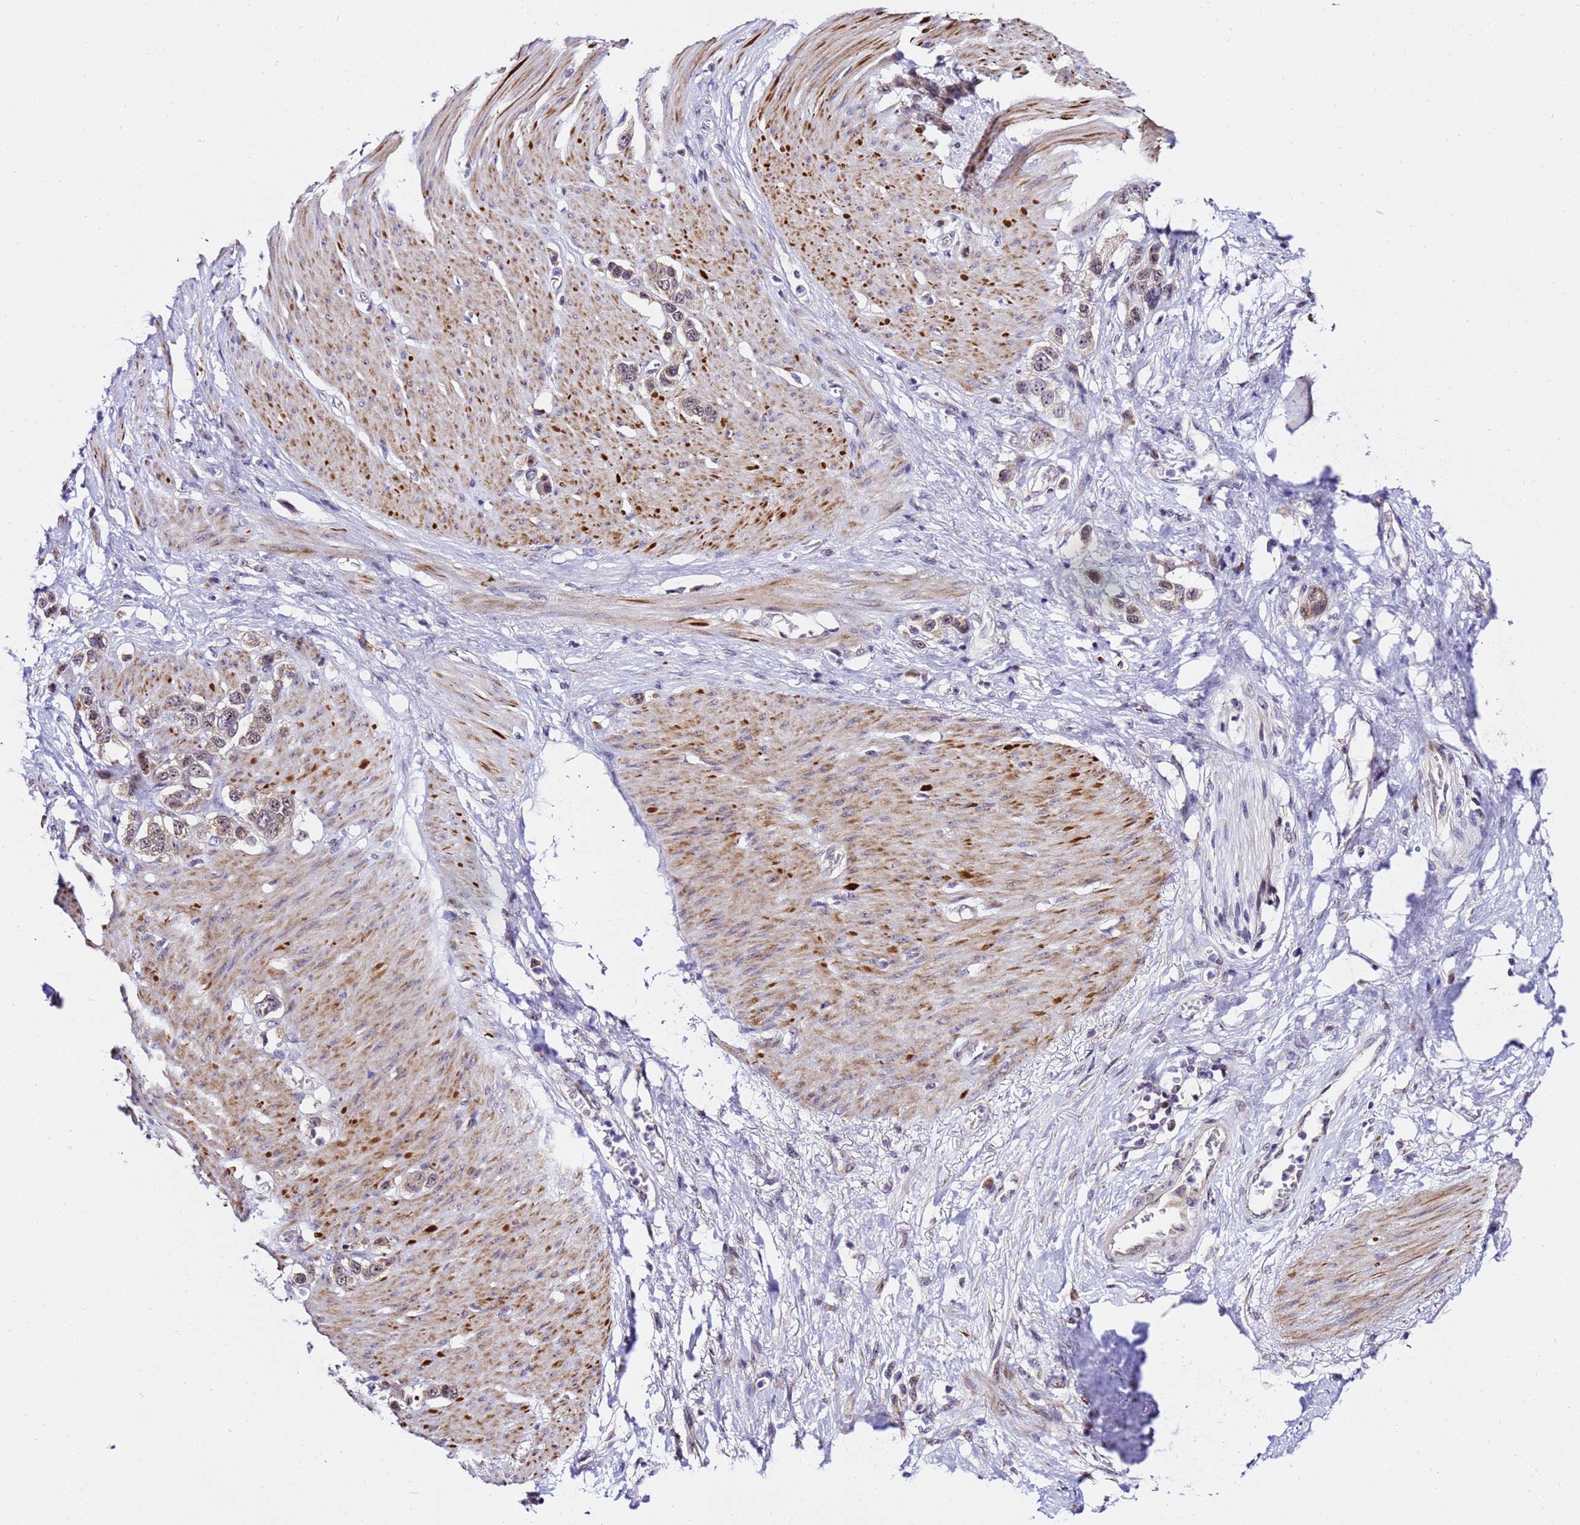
{"staining": {"intensity": "weak", "quantity": "25%-75%", "location": "nuclear"}, "tissue": "stomach cancer", "cell_type": "Tumor cells", "image_type": "cancer", "snomed": [{"axis": "morphology", "description": "Adenocarcinoma, NOS"}, {"axis": "morphology", "description": "Adenocarcinoma, High grade"}, {"axis": "topography", "description": "Stomach, upper"}, {"axis": "topography", "description": "Stomach, lower"}], "caption": "IHC (DAB) staining of high-grade adenocarcinoma (stomach) demonstrates weak nuclear protein staining in approximately 25%-75% of tumor cells. The staining is performed using DAB brown chromogen to label protein expression. The nuclei are counter-stained blue using hematoxylin.", "gene": "SLX4IP", "patient": {"sex": "female", "age": 65}}